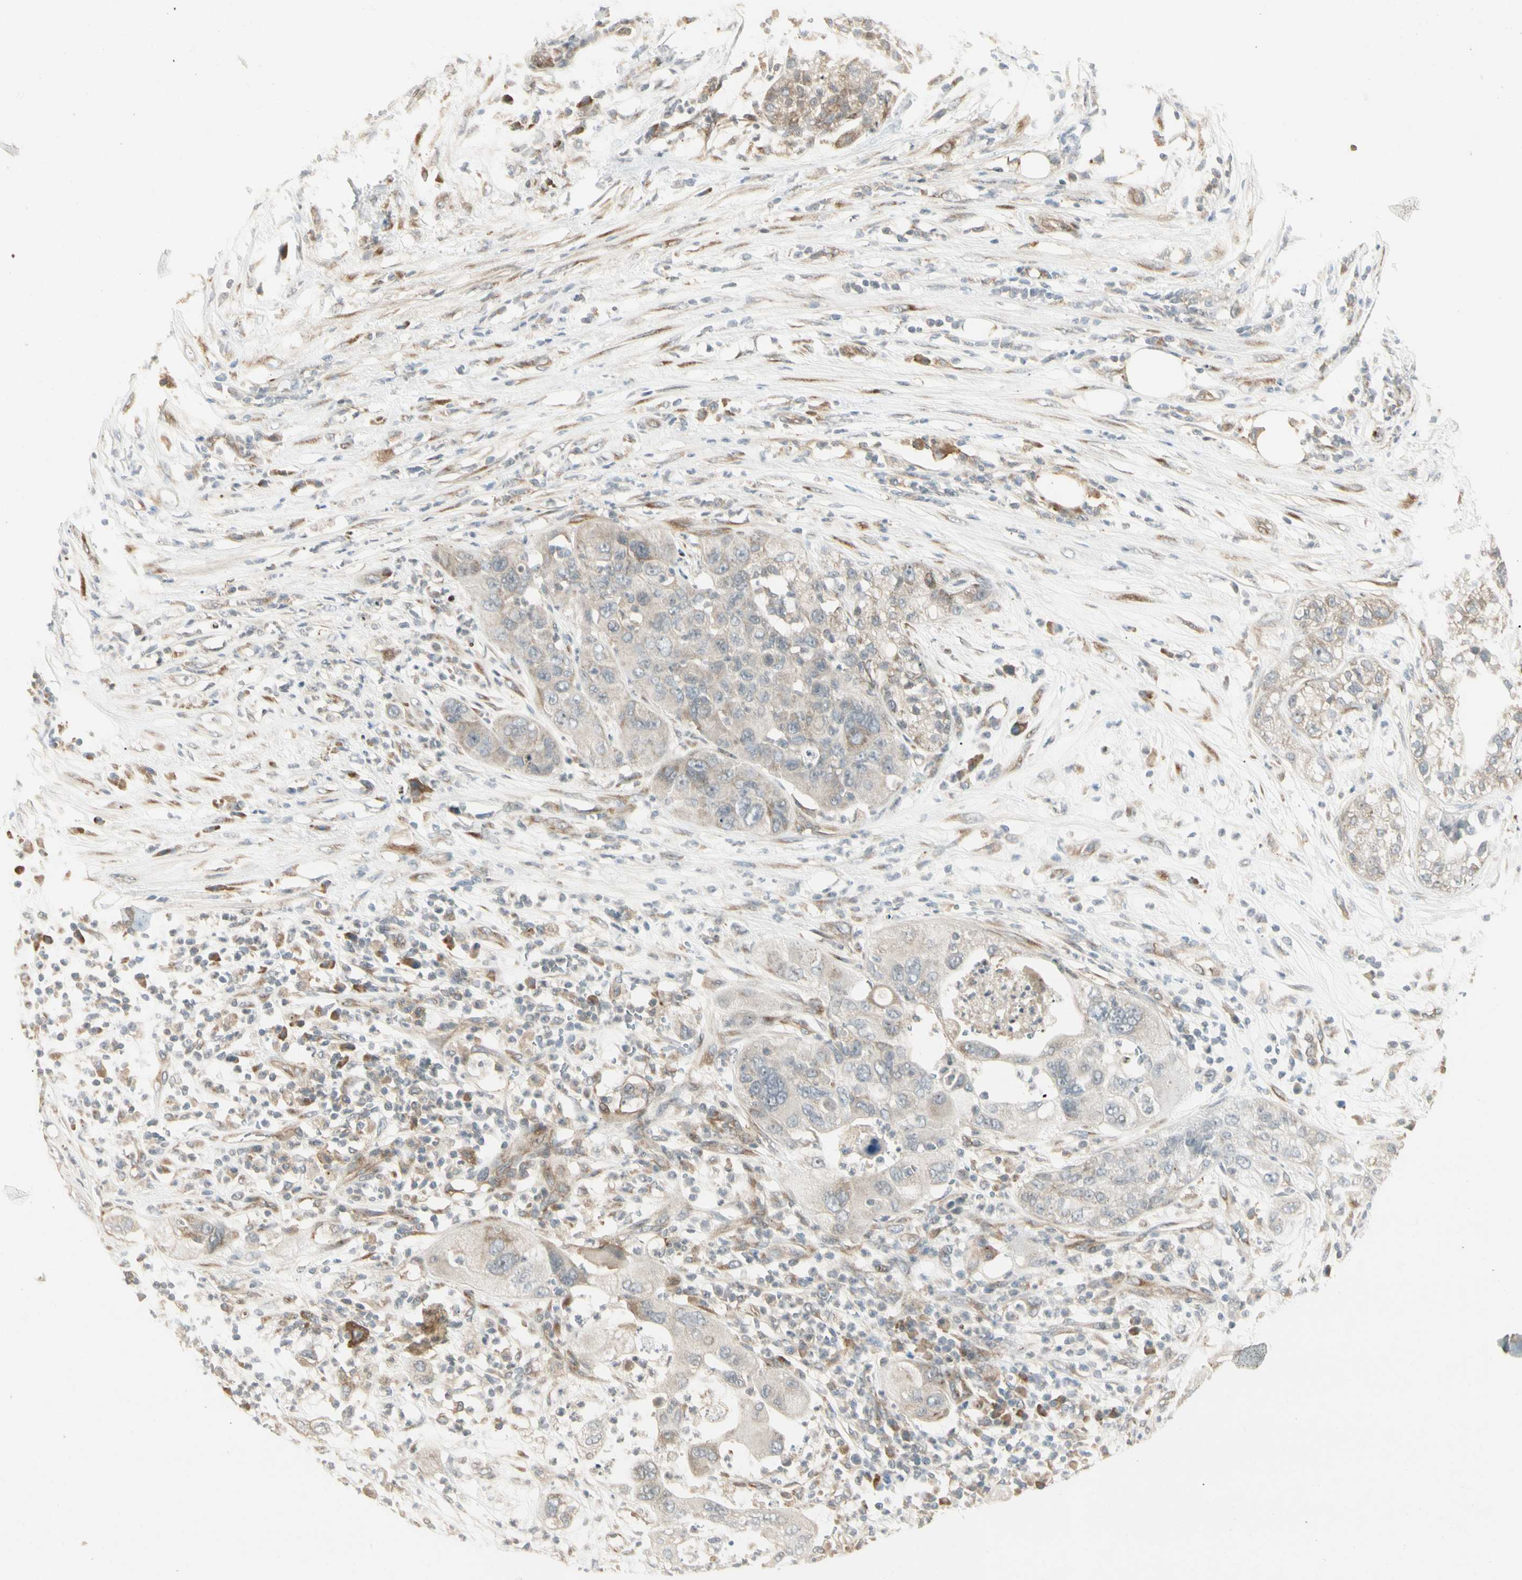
{"staining": {"intensity": "weak", "quantity": "25%-75%", "location": "cytoplasmic/membranous"}, "tissue": "pancreatic cancer", "cell_type": "Tumor cells", "image_type": "cancer", "snomed": [{"axis": "morphology", "description": "Adenocarcinoma, NOS"}, {"axis": "topography", "description": "Pancreas"}], "caption": "Protein expression analysis of pancreatic cancer (adenocarcinoma) shows weak cytoplasmic/membranous staining in approximately 25%-75% of tumor cells.", "gene": "FNDC3B", "patient": {"sex": "female", "age": 78}}